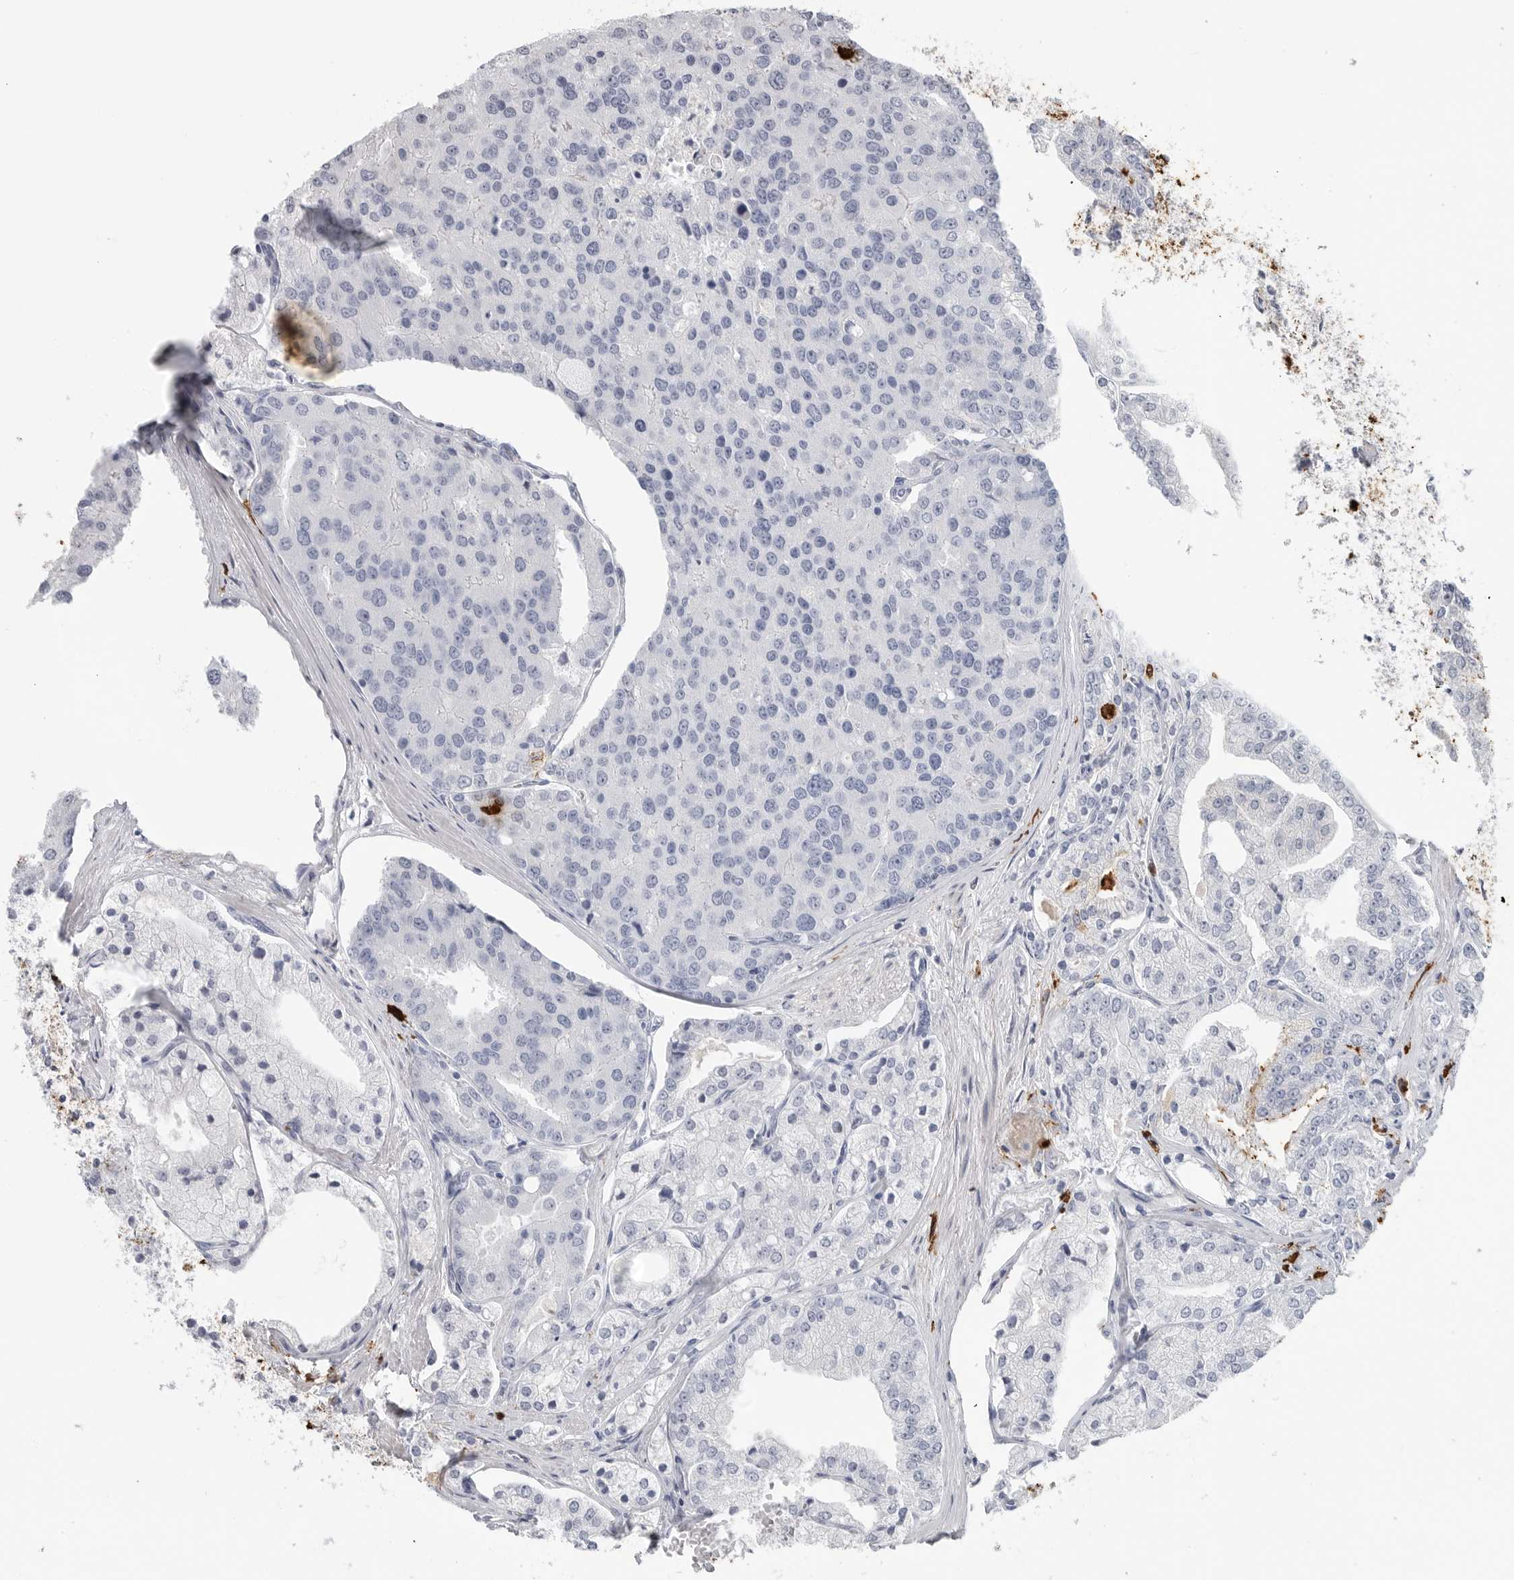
{"staining": {"intensity": "negative", "quantity": "none", "location": "none"}, "tissue": "prostate cancer", "cell_type": "Tumor cells", "image_type": "cancer", "snomed": [{"axis": "morphology", "description": "Adenocarcinoma, High grade"}, {"axis": "topography", "description": "Prostate"}], "caption": "IHC of human high-grade adenocarcinoma (prostate) displays no expression in tumor cells.", "gene": "CYB561D1", "patient": {"sex": "male", "age": 50}}